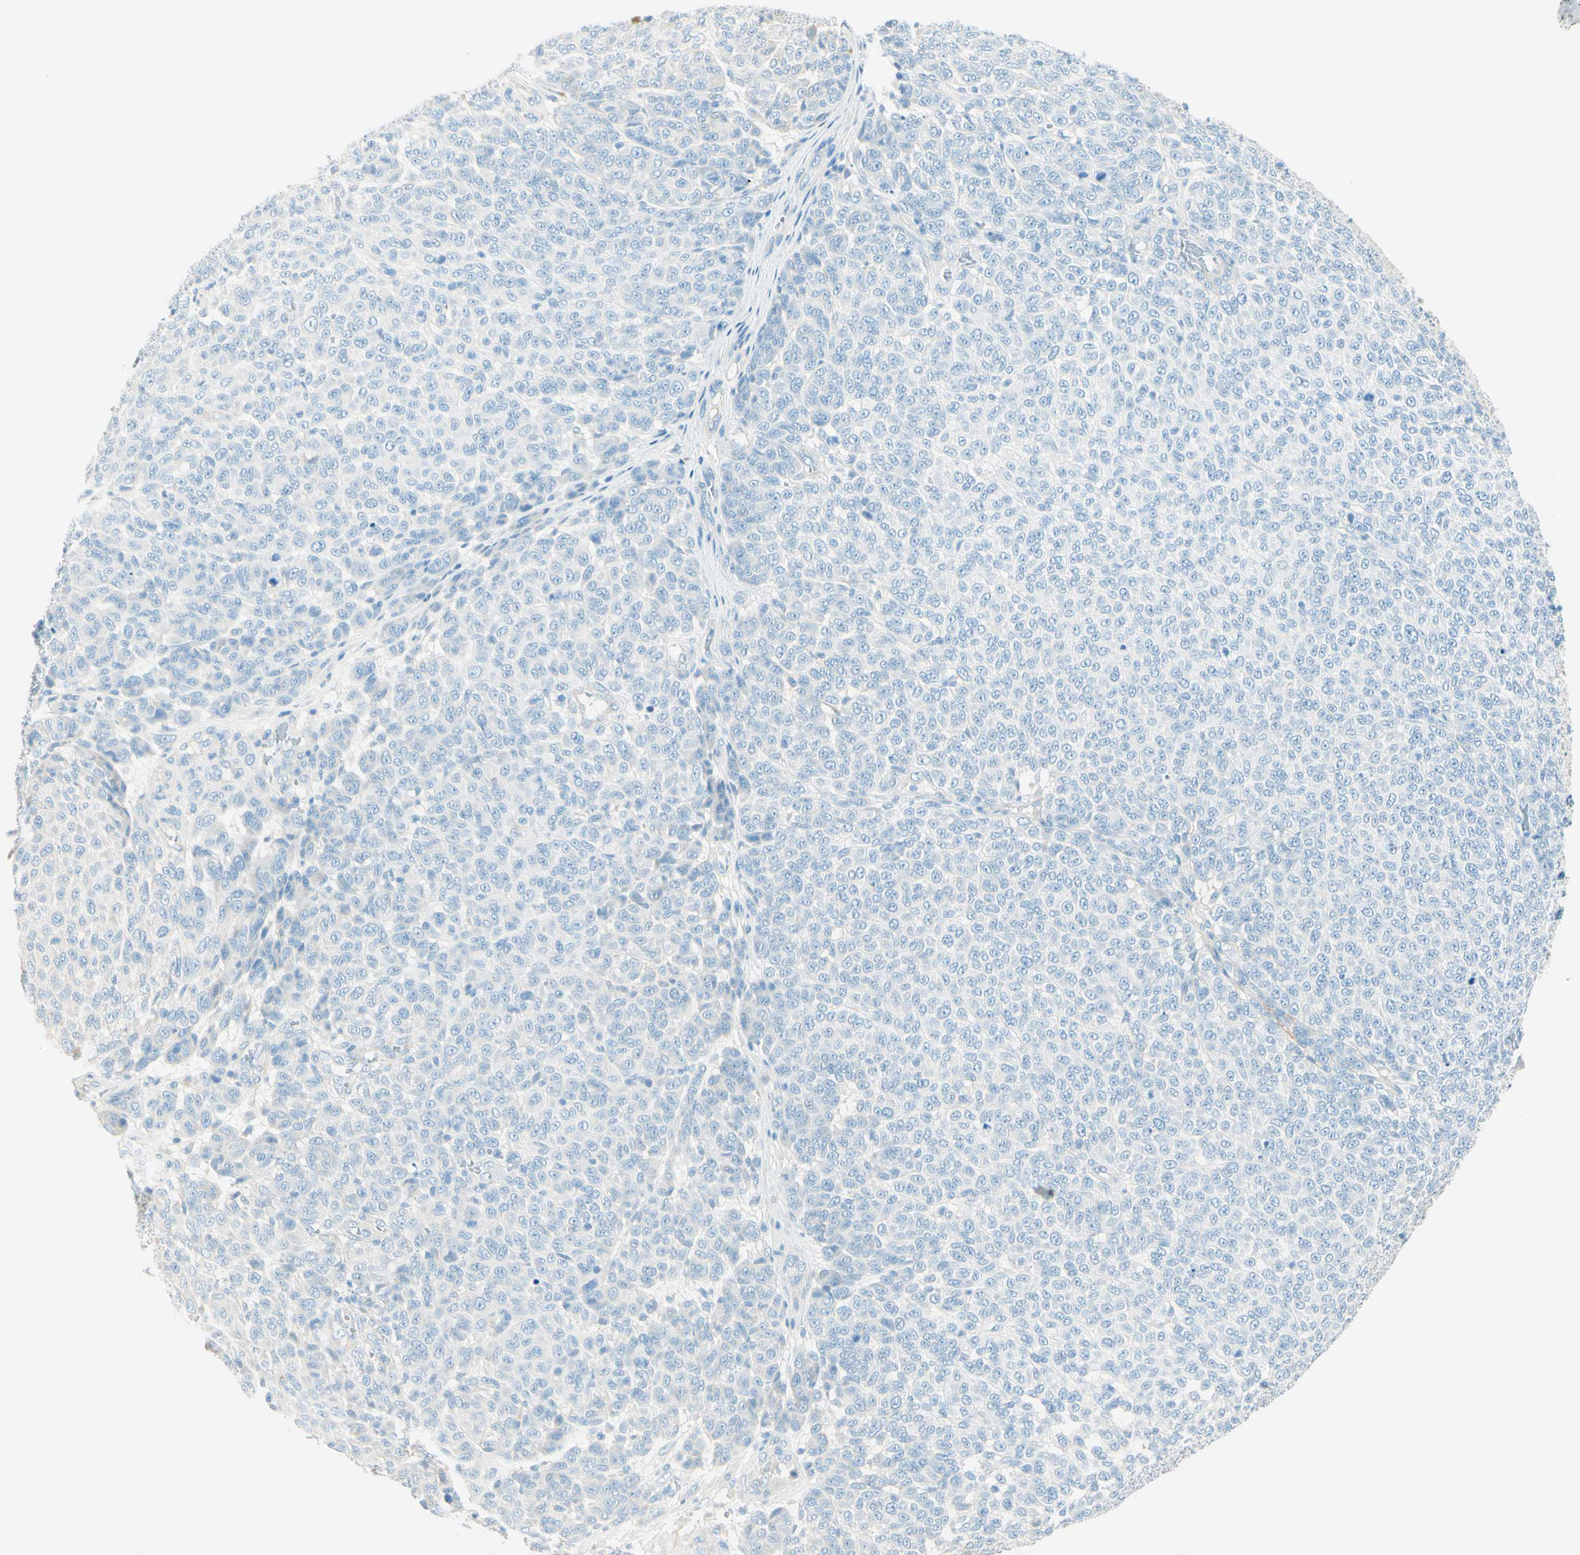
{"staining": {"intensity": "negative", "quantity": "none", "location": "none"}, "tissue": "melanoma", "cell_type": "Tumor cells", "image_type": "cancer", "snomed": [{"axis": "morphology", "description": "Malignant melanoma, NOS"}, {"axis": "topography", "description": "Skin"}], "caption": "There is no significant staining in tumor cells of malignant melanoma. (DAB (3,3'-diaminobenzidine) immunohistochemistry, high magnification).", "gene": "NCBP2L", "patient": {"sex": "male", "age": 59}}